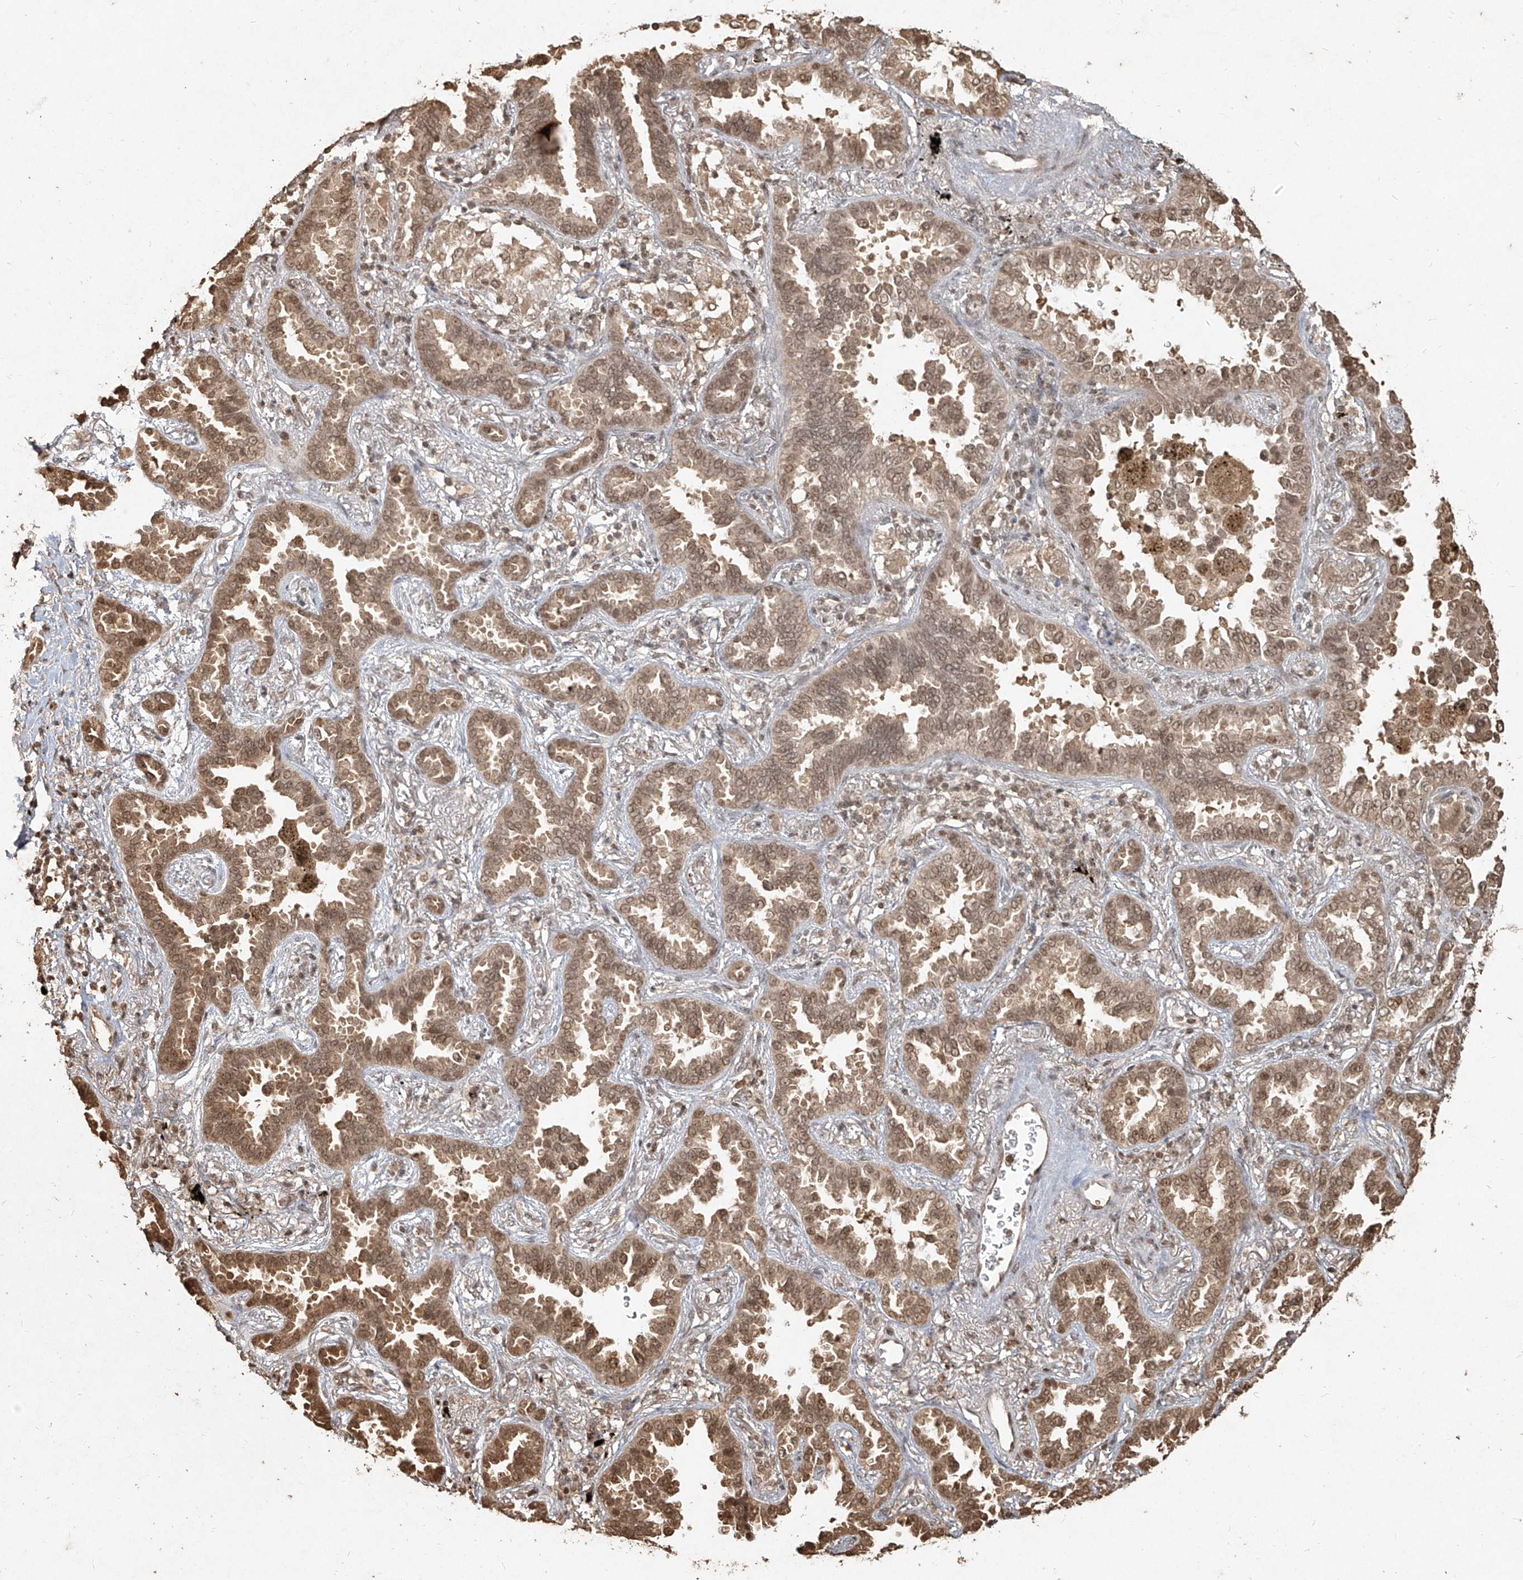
{"staining": {"intensity": "moderate", "quantity": ">75%", "location": "cytoplasmic/membranous,nuclear"}, "tissue": "lung cancer", "cell_type": "Tumor cells", "image_type": "cancer", "snomed": [{"axis": "morphology", "description": "Normal tissue, NOS"}, {"axis": "morphology", "description": "Adenocarcinoma, NOS"}, {"axis": "topography", "description": "Lung"}], "caption": "An image showing moderate cytoplasmic/membranous and nuclear expression in about >75% of tumor cells in lung adenocarcinoma, as visualized by brown immunohistochemical staining.", "gene": "UBE2K", "patient": {"sex": "male", "age": 59}}